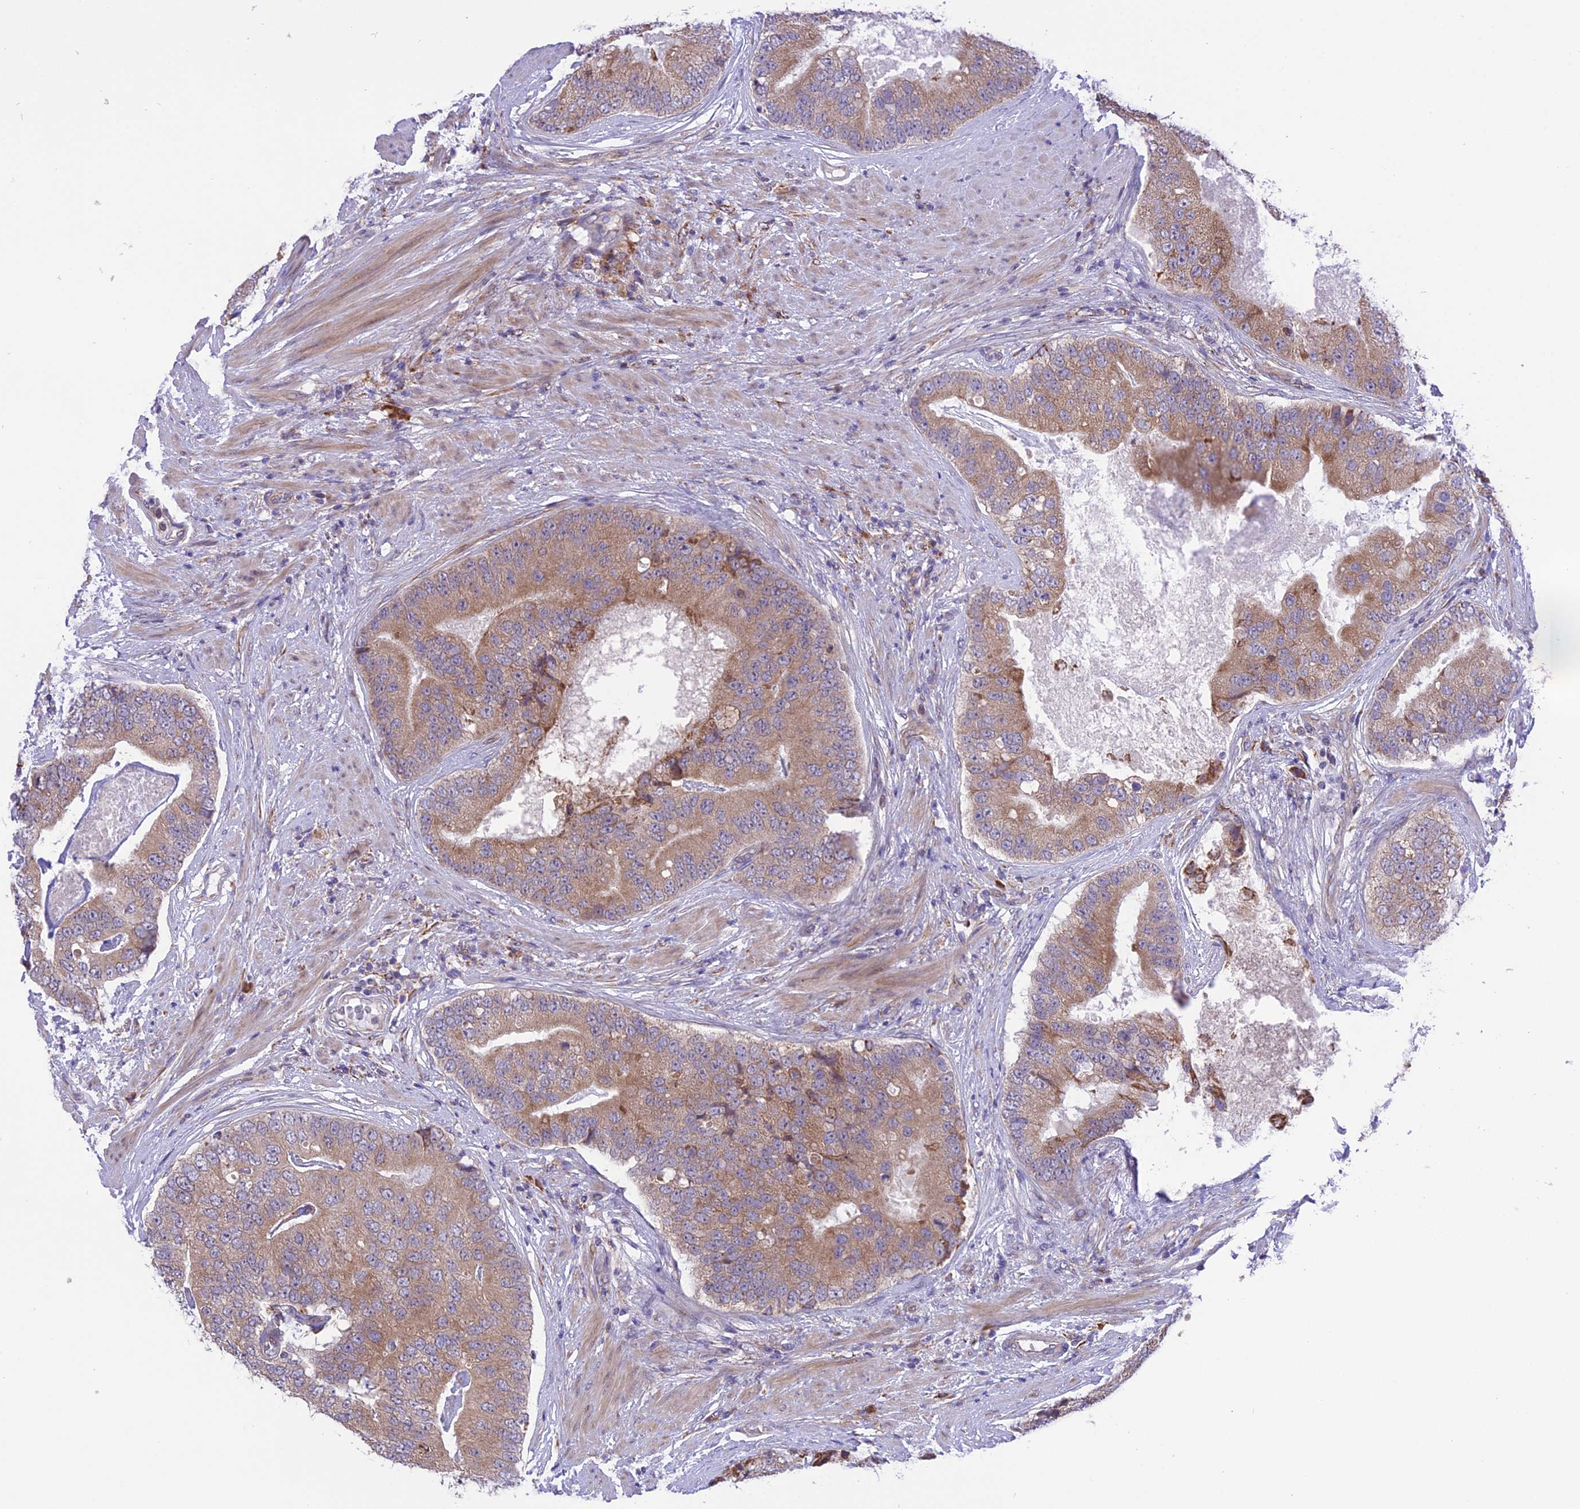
{"staining": {"intensity": "weak", "quantity": ">75%", "location": "cytoplasmic/membranous"}, "tissue": "prostate cancer", "cell_type": "Tumor cells", "image_type": "cancer", "snomed": [{"axis": "morphology", "description": "Adenocarcinoma, High grade"}, {"axis": "topography", "description": "Prostate"}], "caption": "DAB immunohistochemical staining of human prostate cancer reveals weak cytoplasmic/membranous protein staining in about >75% of tumor cells.", "gene": "ARMCX6", "patient": {"sex": "male", "age": 70}}